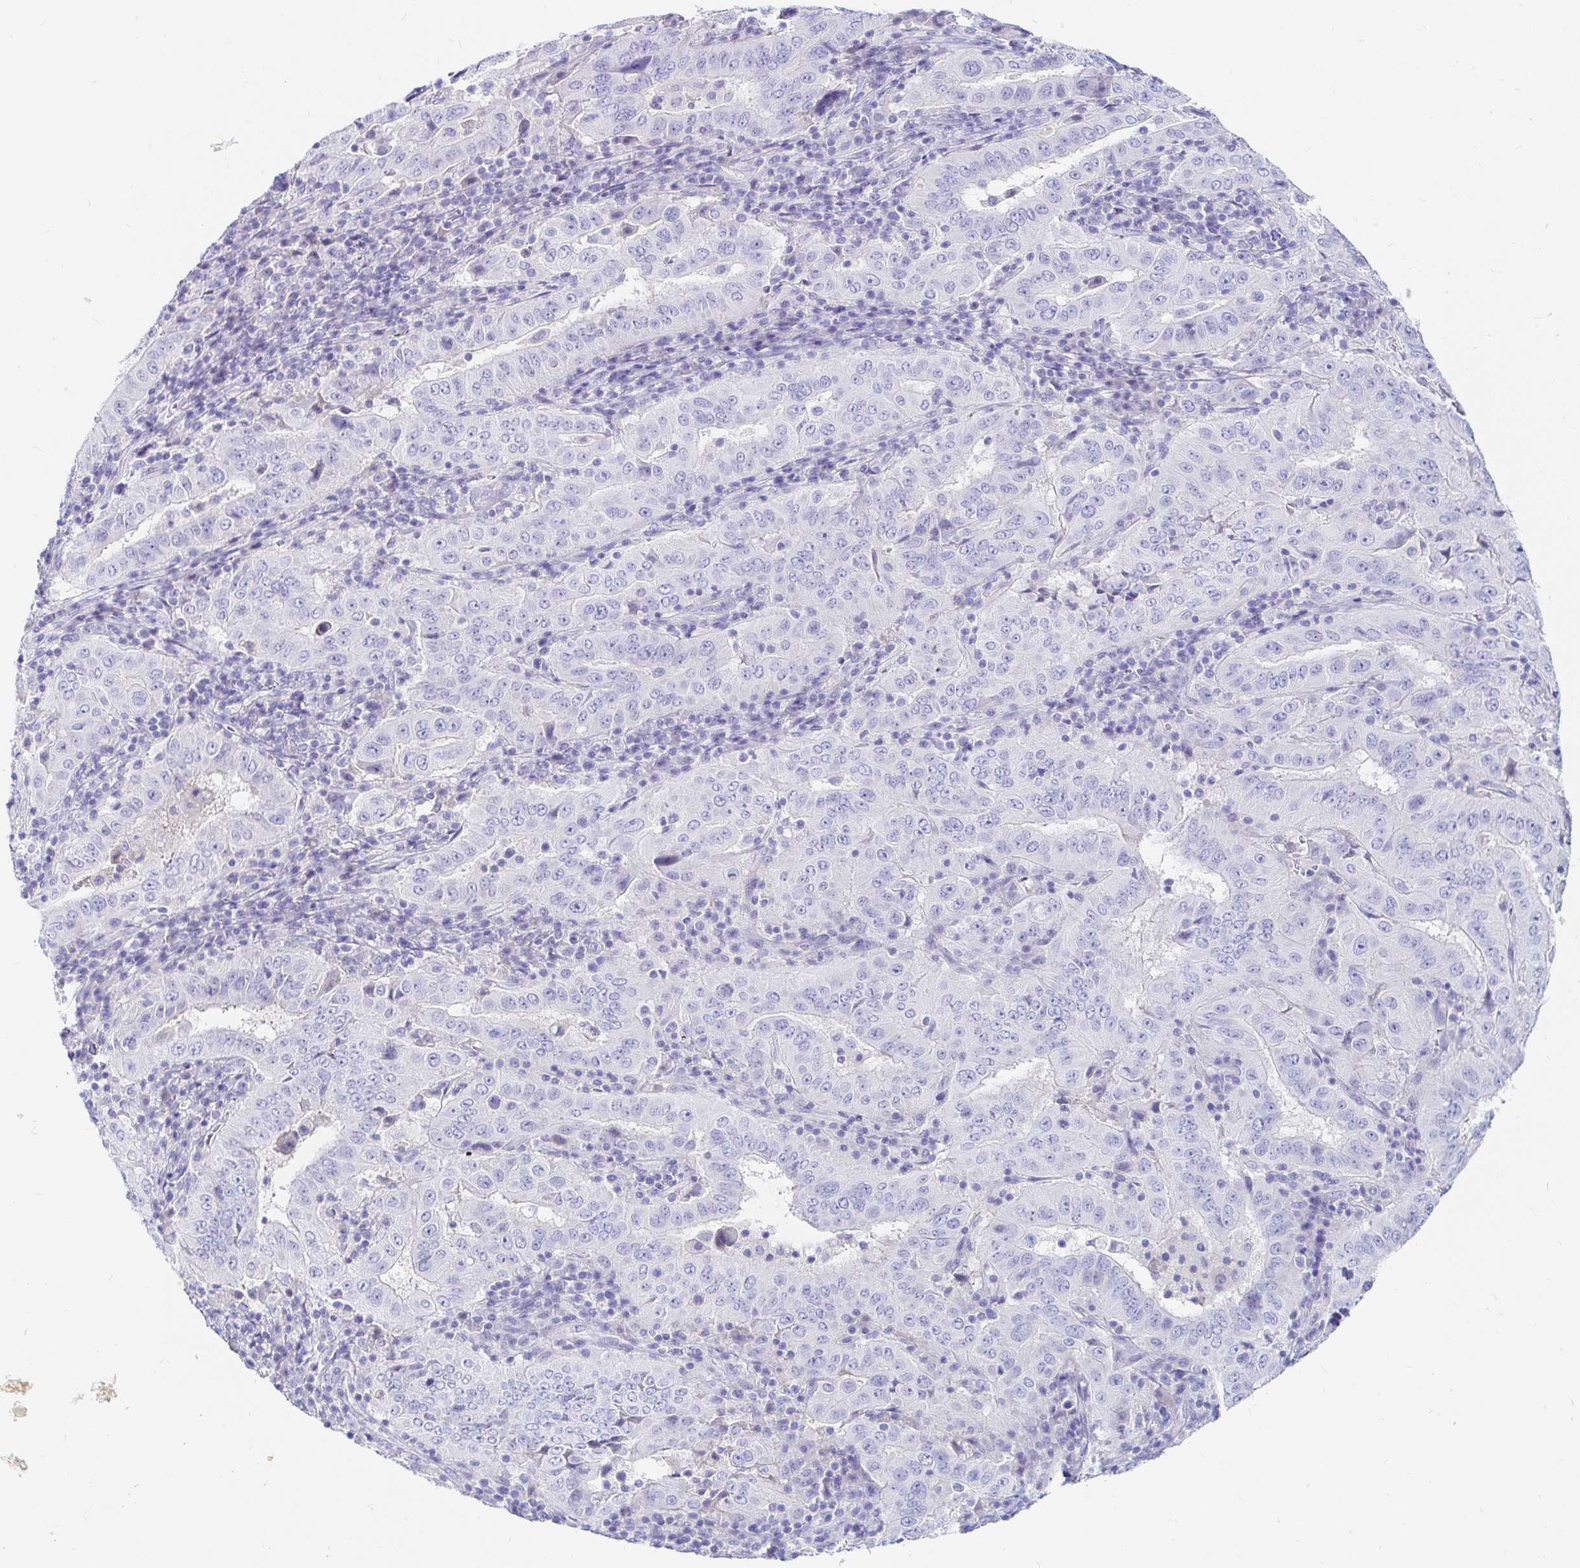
{"staining": {"intensity": "negative", "quantity": "none", "location": "none"}, "tissue": "pancreatic cancer", "cell_type": "Tumor cells", "image_type": "cancer", "snomed": [{"axis": "morphology", "description": "Adenocarcinoma, NOS"}, {"axis": "topography", "description": "Pancreas"}], "caption": "Immunohistochemistry of human pancreatic adenocarcinoma reveals no staining in tumor cells.", "gene": "NR2E1", "patient": {"sex": "male", "age": 63}}